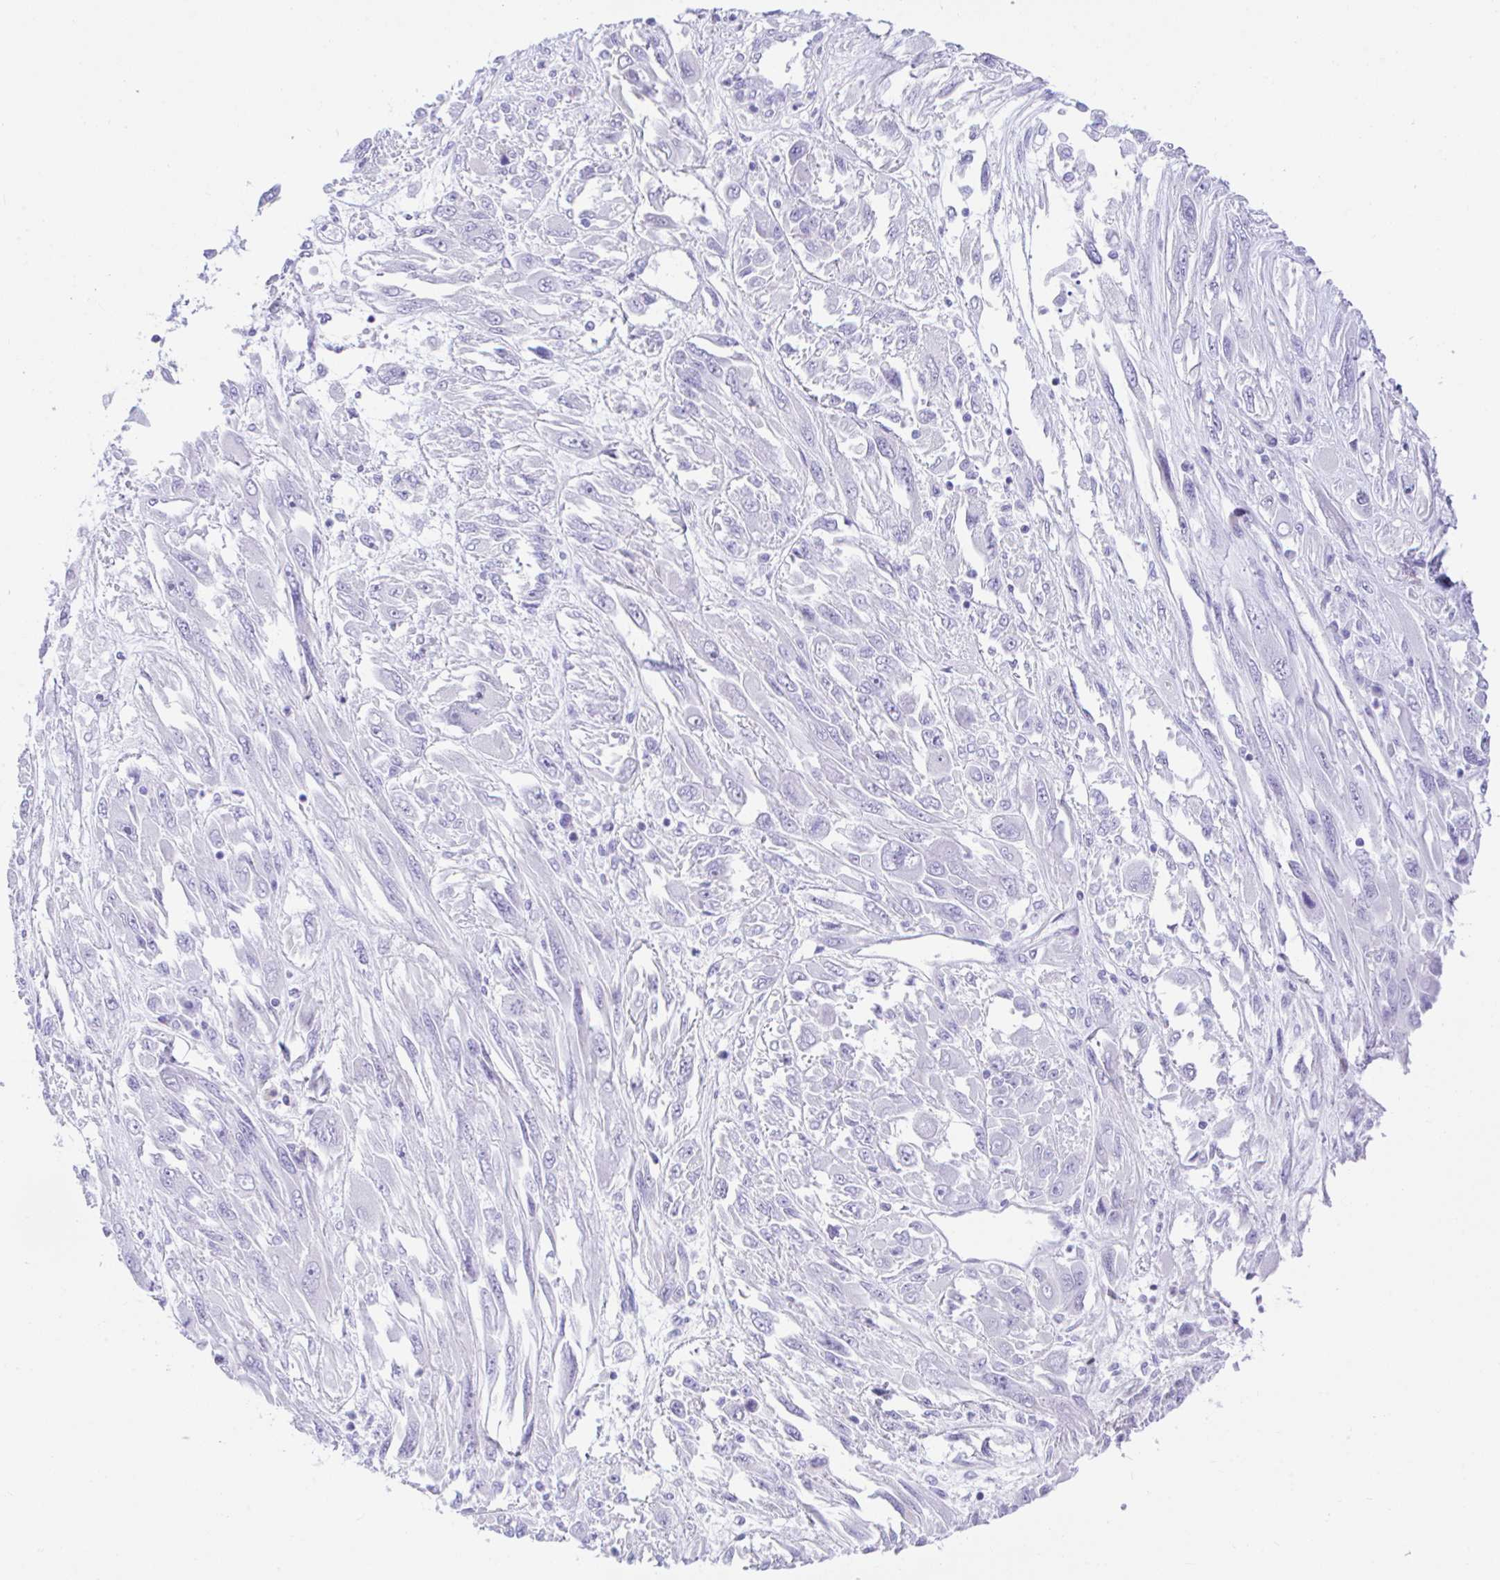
{"staining": {"intensity": "negative", "quantity": "none", "location": "none"}, "tissue": "melanoma", "cell_type": "Tumor cells", "image_type": "cancer", "snomed": [{"axis": "morphology", "description": "Malignant melanoma, NOS"}, {"axis": "topography", "description": "Skin"}], "caption": "This is an immunohistochemistry histopathology image of human malignant melanoma. There is no expression in tumor cells.", "gene": "SEL1L2", "patient": {"sex": "female", "age": 91}}